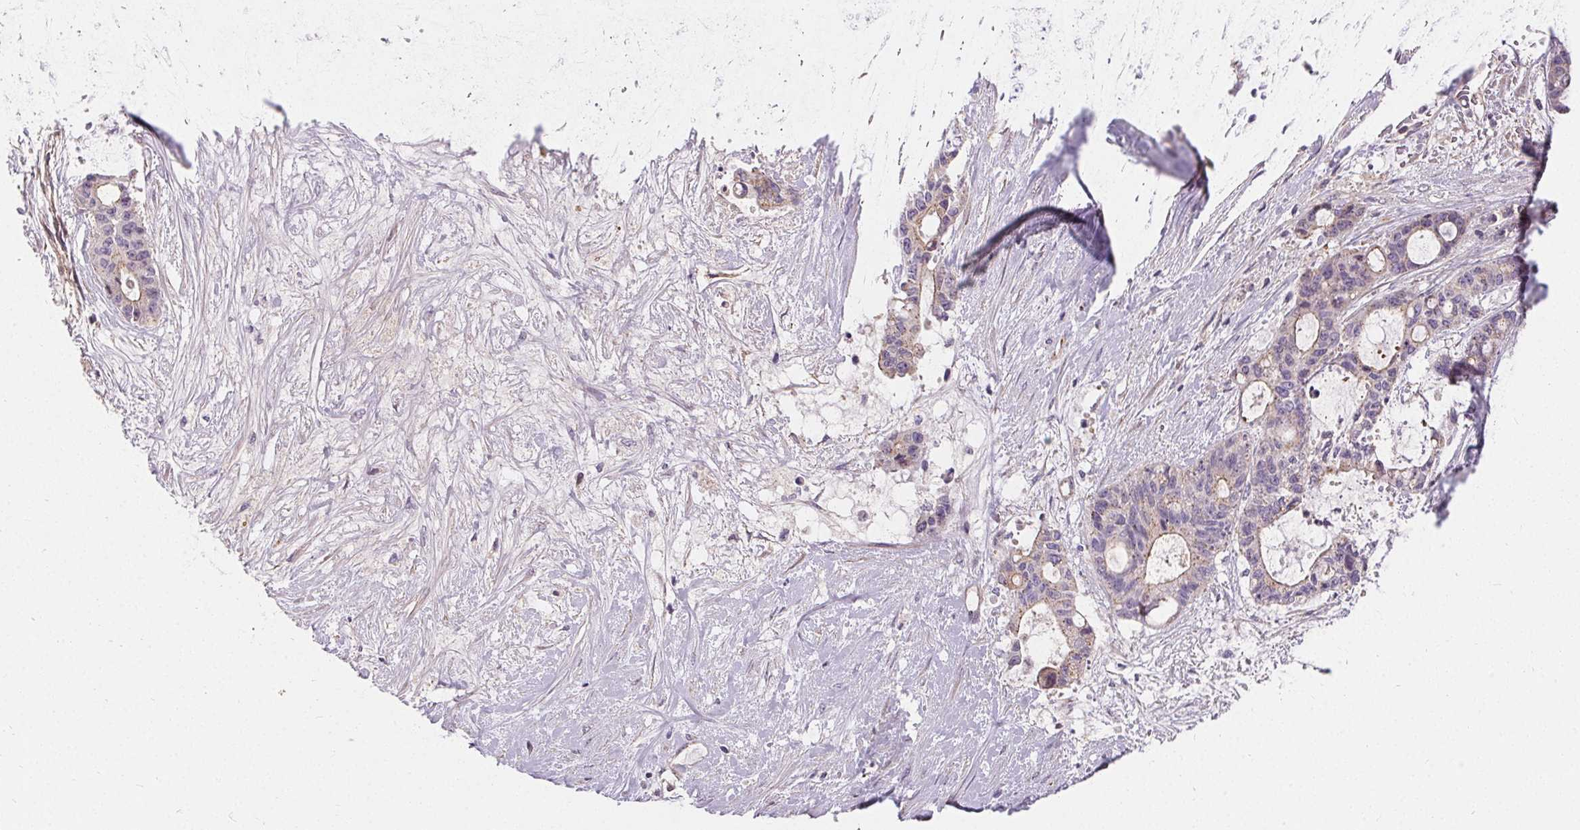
{"staining": {"intensity": "weak", "quantity": "<25%", "location": "cytoplasmic/membranous"}, "tissue": "liver cancer", "cell_type": "Tumor cells", "image_type": "cancer", "snomed": [{"axis": "morphology", "description": "Normal tissue, NOS"}, {"axis": "morphology", "description": "Cholangiocarcinoma"}, {"axis": "topography", "description": "Liver"}, {"axis": "topography", "description": "Peripheral nerve tissue"}], "caption": "Cholangiocarcinoma (liver) was stained to show a protein in brown. There is no significant positivity in tumor cells.", "gene": "APLP1", "patient": {"sex": "female", "age": 73}}